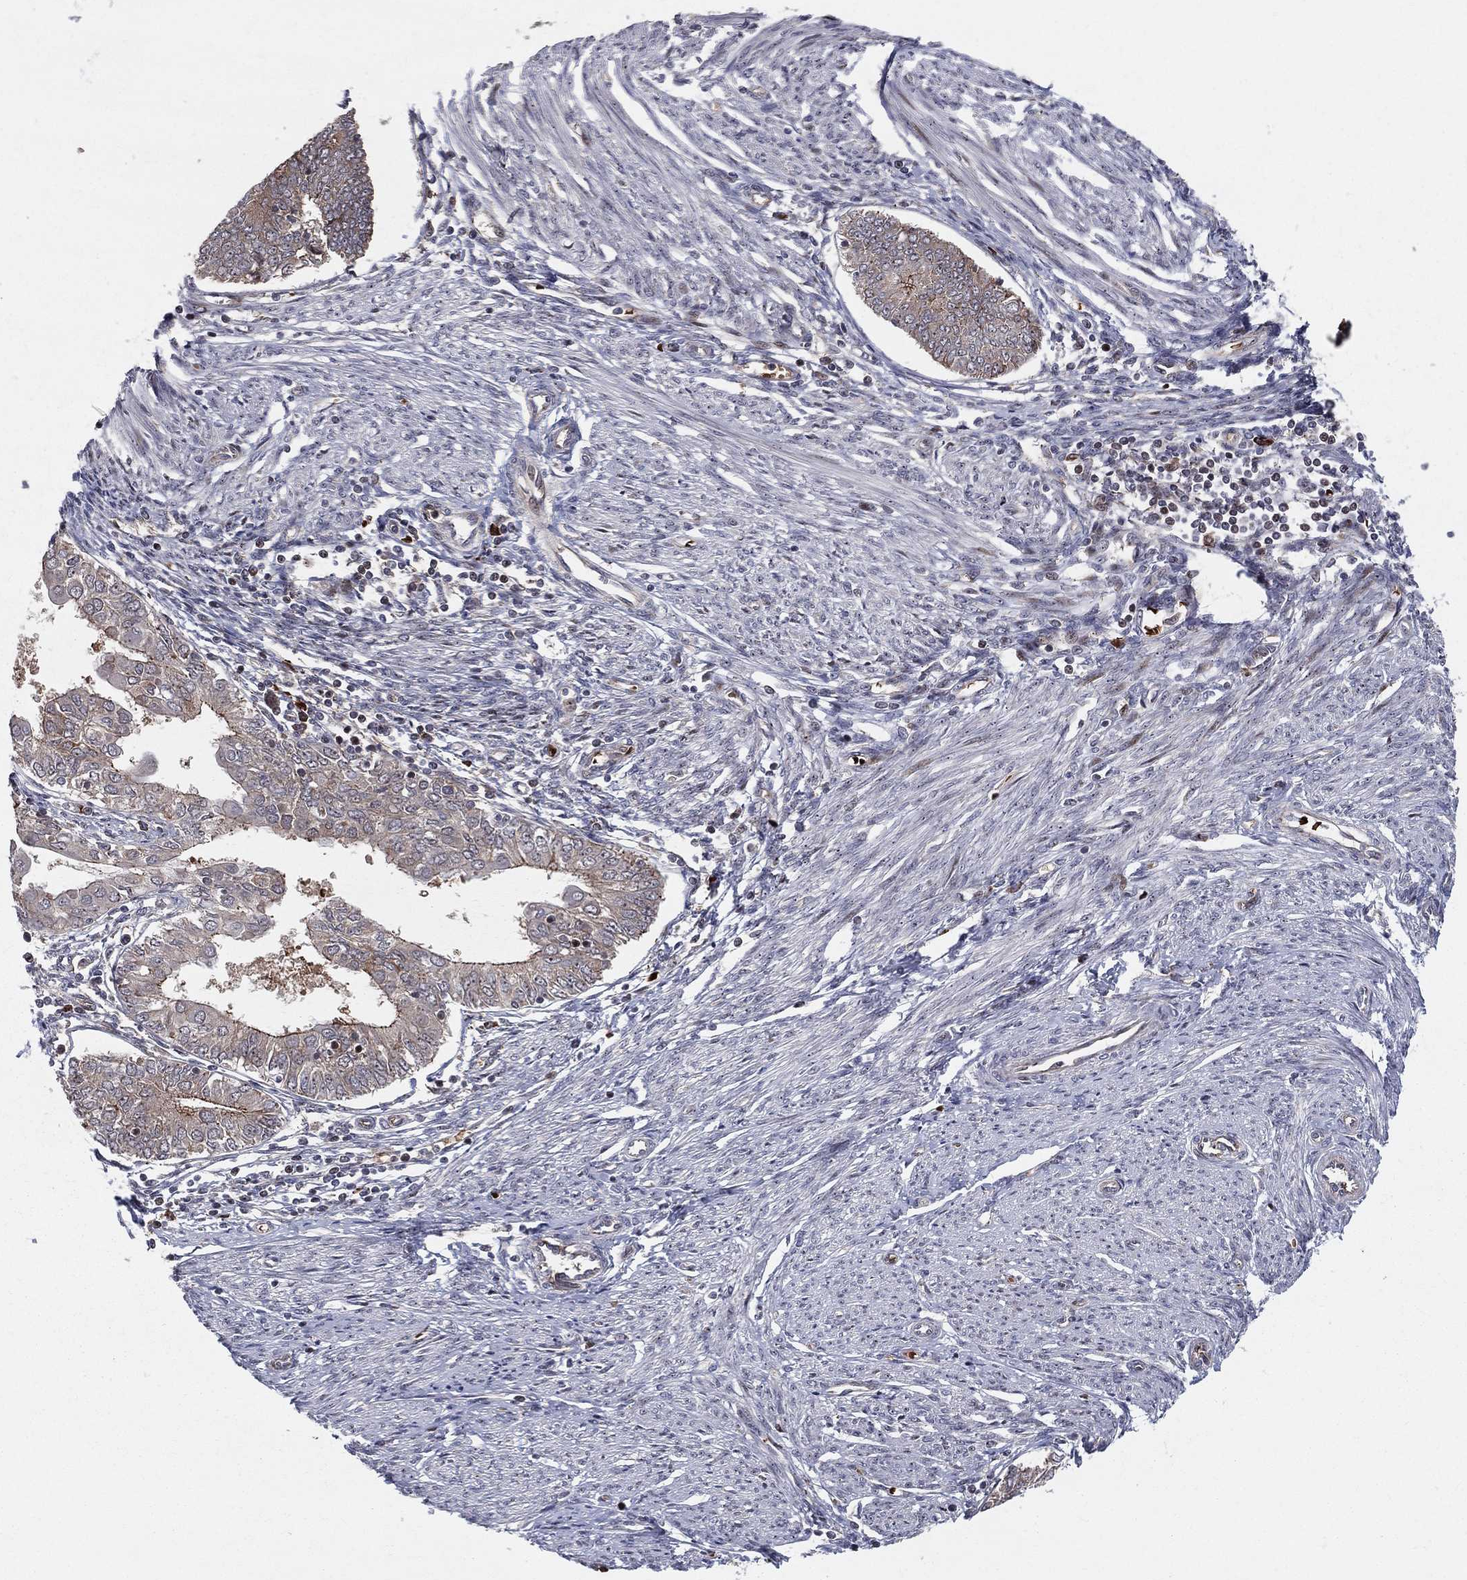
{"staining": {"intensity": "moderate", "quantity": "<25%", "location": "cytoplasmic/membranous"}, "tissue": "endometrial cancer", "cell_type": "Tumor cells", "image_type": "cancer", "snomed": [{"axis": "morphology", "description": "Adenocarcinoma, NOS"}, {"axis": "topography", "description": "Endometrium"}], "caption": "The histopathology image reveals staining of endometrial adenocarcinoma, revealing moderate cytoplasmic/membranous protein staining (brown color) within tumor cells.", "gene": "VHL", "patient": {"sex": "female", "age": 68}}